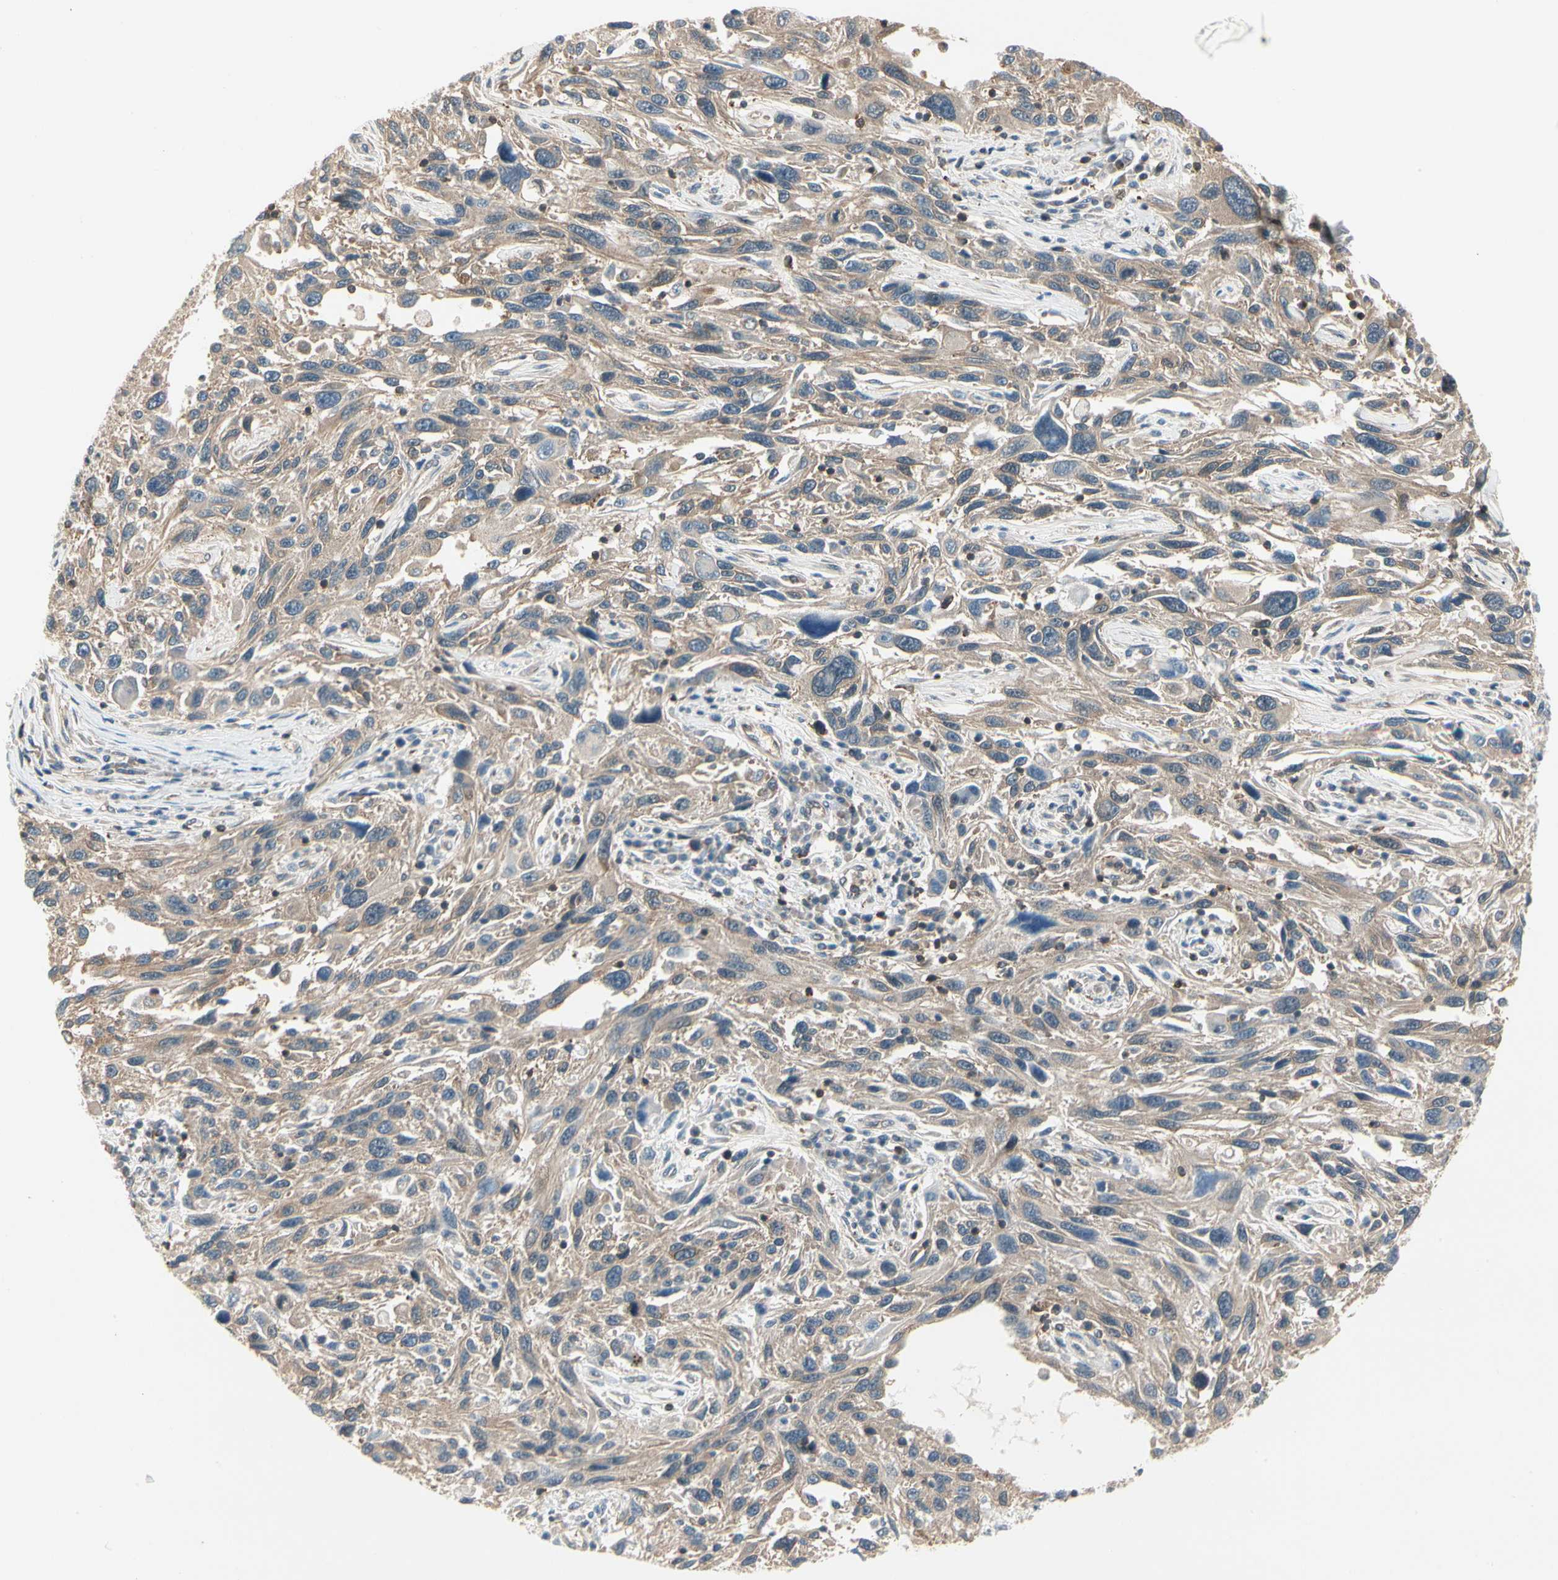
{"staining": {"intensity": "weak", "quantity": ">75%", "location": "cytoplasmic/membranous"}, "tissue": "melanoma", "cell_type": "Tumor cells", "image_type": "cancer", "snomed": [{"axis": "morphology", "description": "Malignant melanoma, NOS"}, {"axis": "topography", "description": "Skin"}], "caption": "About >75% of tumor cells in human malignant melanoma demonstrate weak cytoplasmic/membranous protein positivity as visualized by brown immunohistochemical staining.", "gene": "OXSR1", "patient": {"sex": "male", "age": 53}}